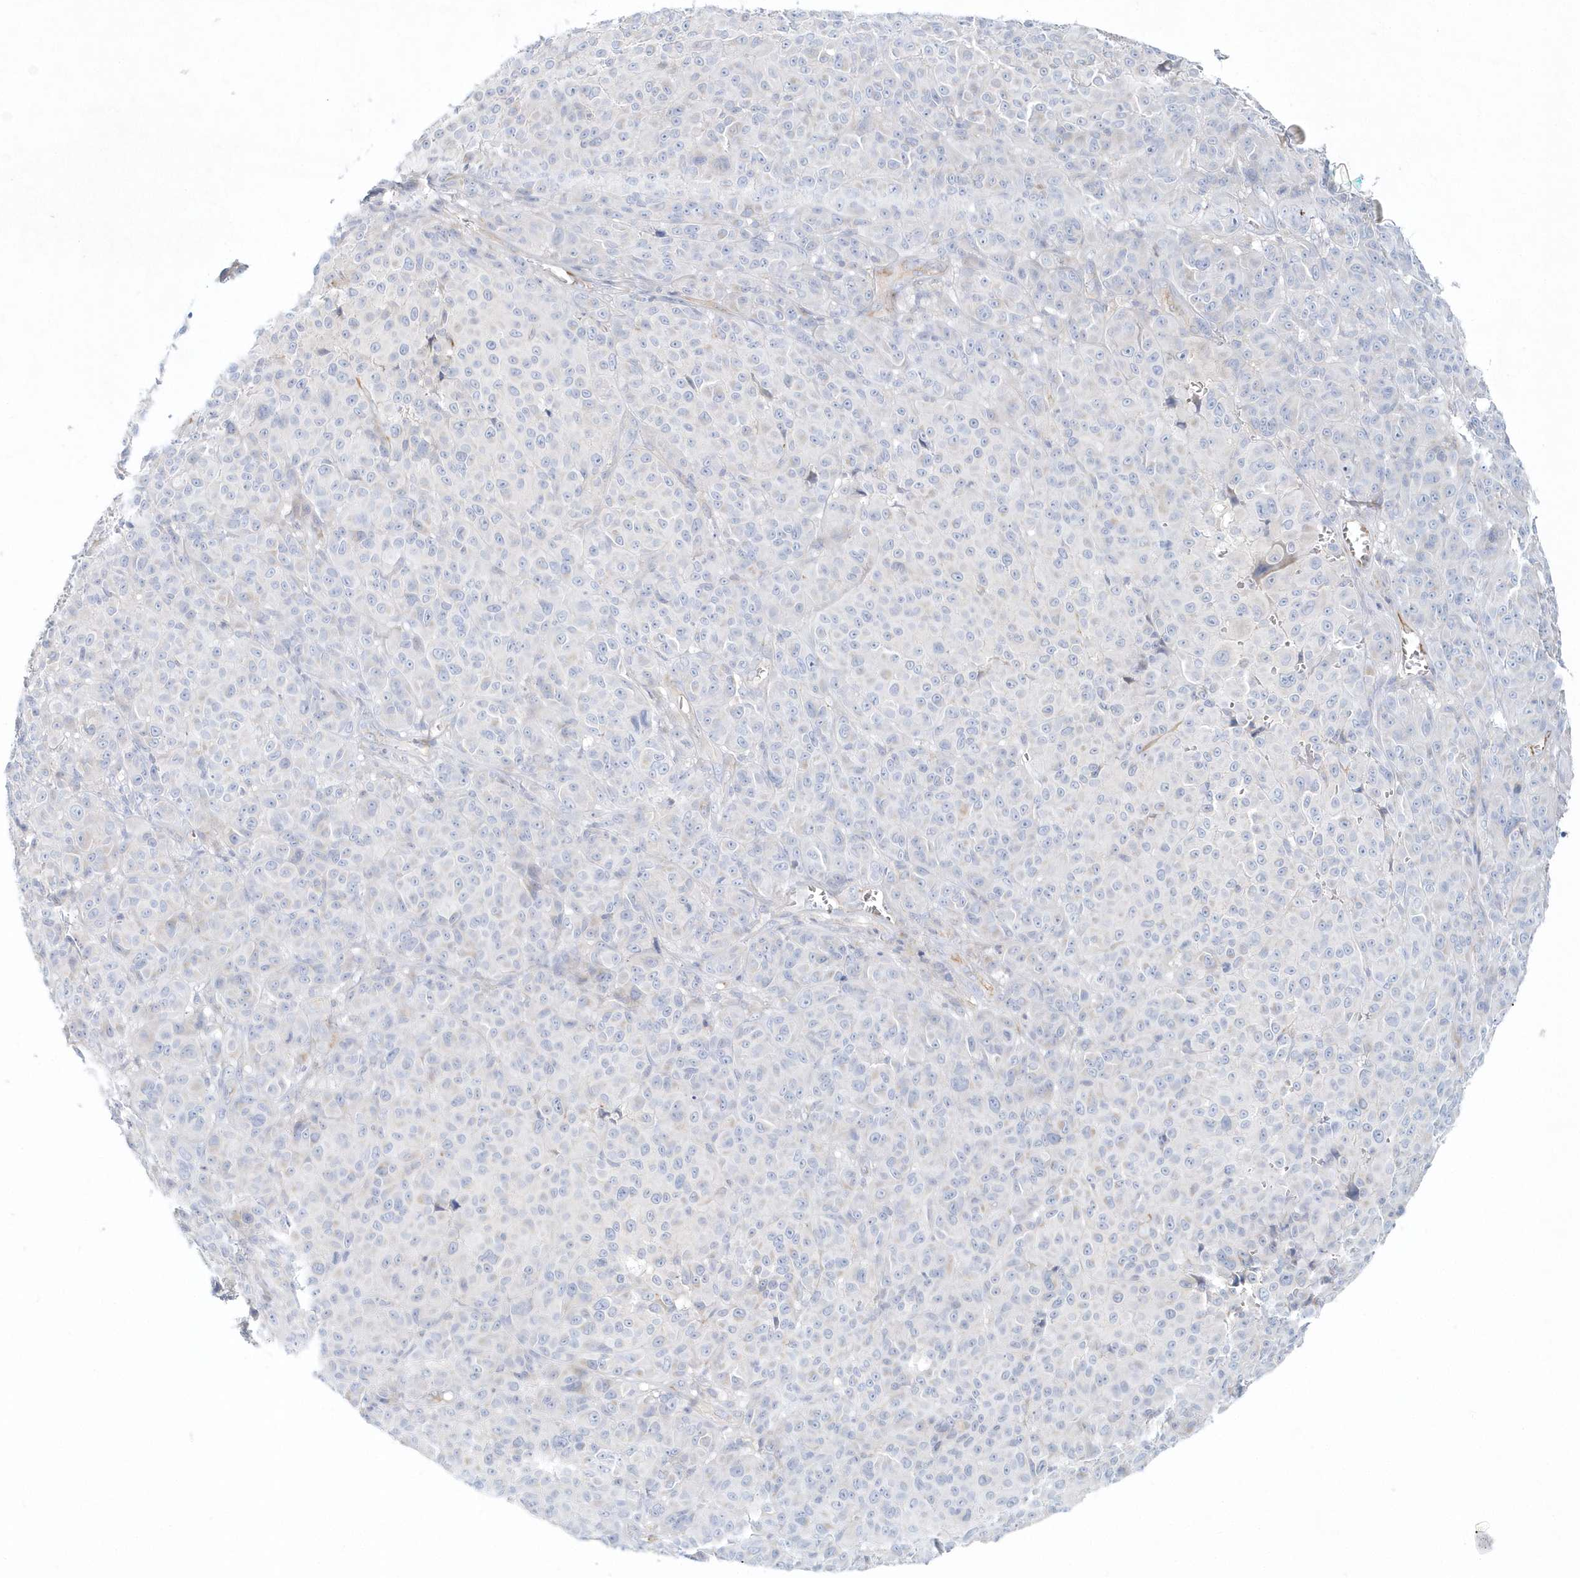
{"staining": {"intensity": "negative", "quantity": "none", "location": "none"}, "tissue": "melanoma", "cell_type": "Tumor cells", "image_type": "cancer", "snomed": [{"axis": "morphology", "description": "Malignant melanoma, NOS"}, {"axis": "topography", "description": "Skin"}], "caption": "Immunohistochemistry histopathology image of neoplastic tissue: human malignant melanoma stained with DAB (3,3'-diaminobenzidine) demonstrates no significant protein positivity in tumor cells.", "gene": "DNAH1", "patient": {"sex": "male", "age": 73}}